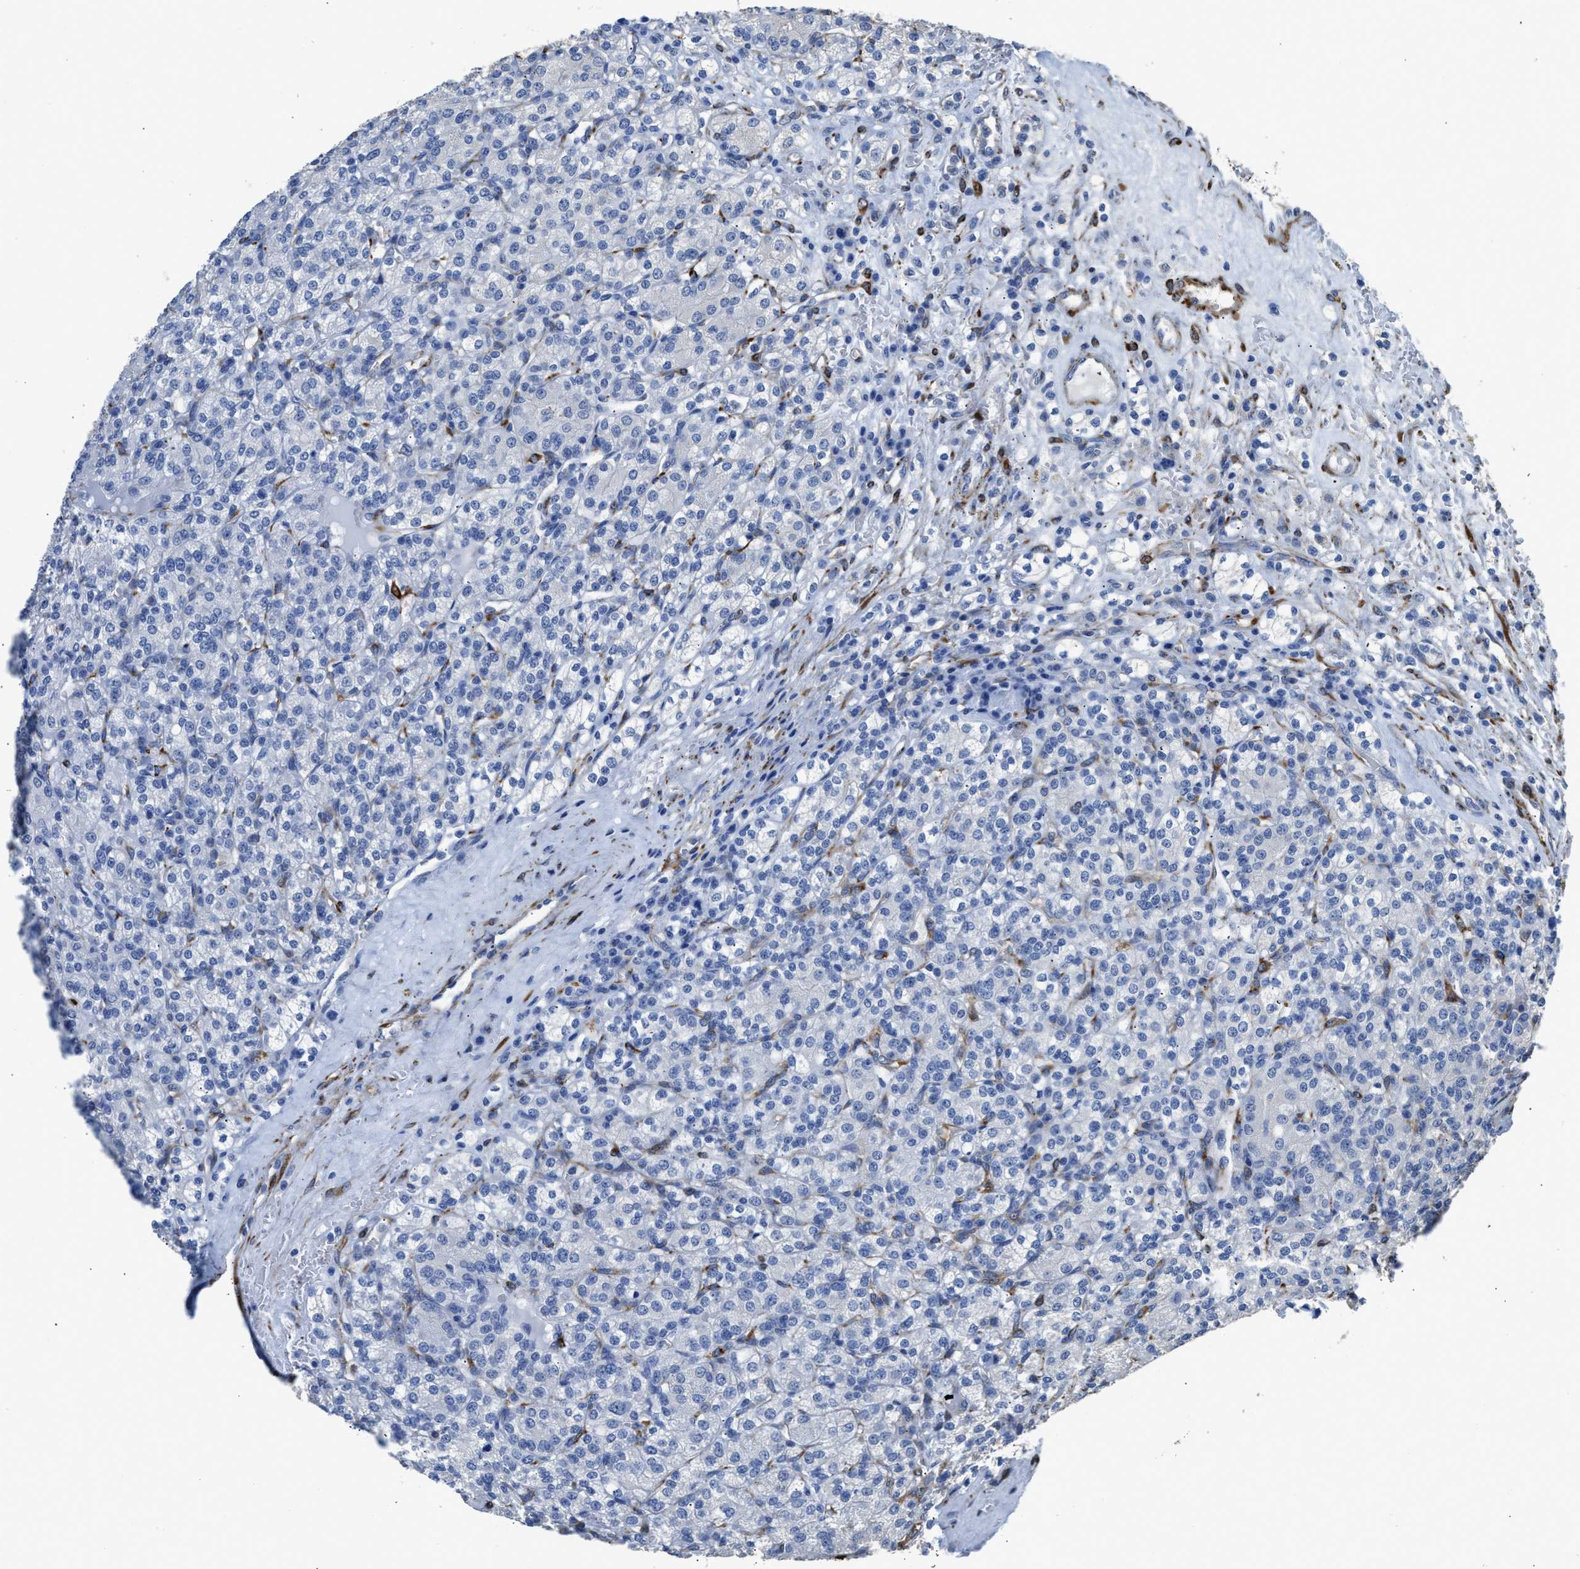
{"staining": {"intensity": "negative", "quantity": "none", "location": "none"}, "tissue": "renal cancer", "cell_type": "Tumor cells", "image_type": "cancer", "snomed": [{"axis": "morphology", "description": "Adenocarcinoma, NOS"}, {"axis": "topography", "description": "Kidney"}], "caption": "High power microscopy histopathology image of an immunohistochemistry (IHC) image of adenocarcinoma (renal), revealing no significant staining in tumor cells.", "gene": "ZSWIM5", "patient": {"sex": "male", "age": 77}}